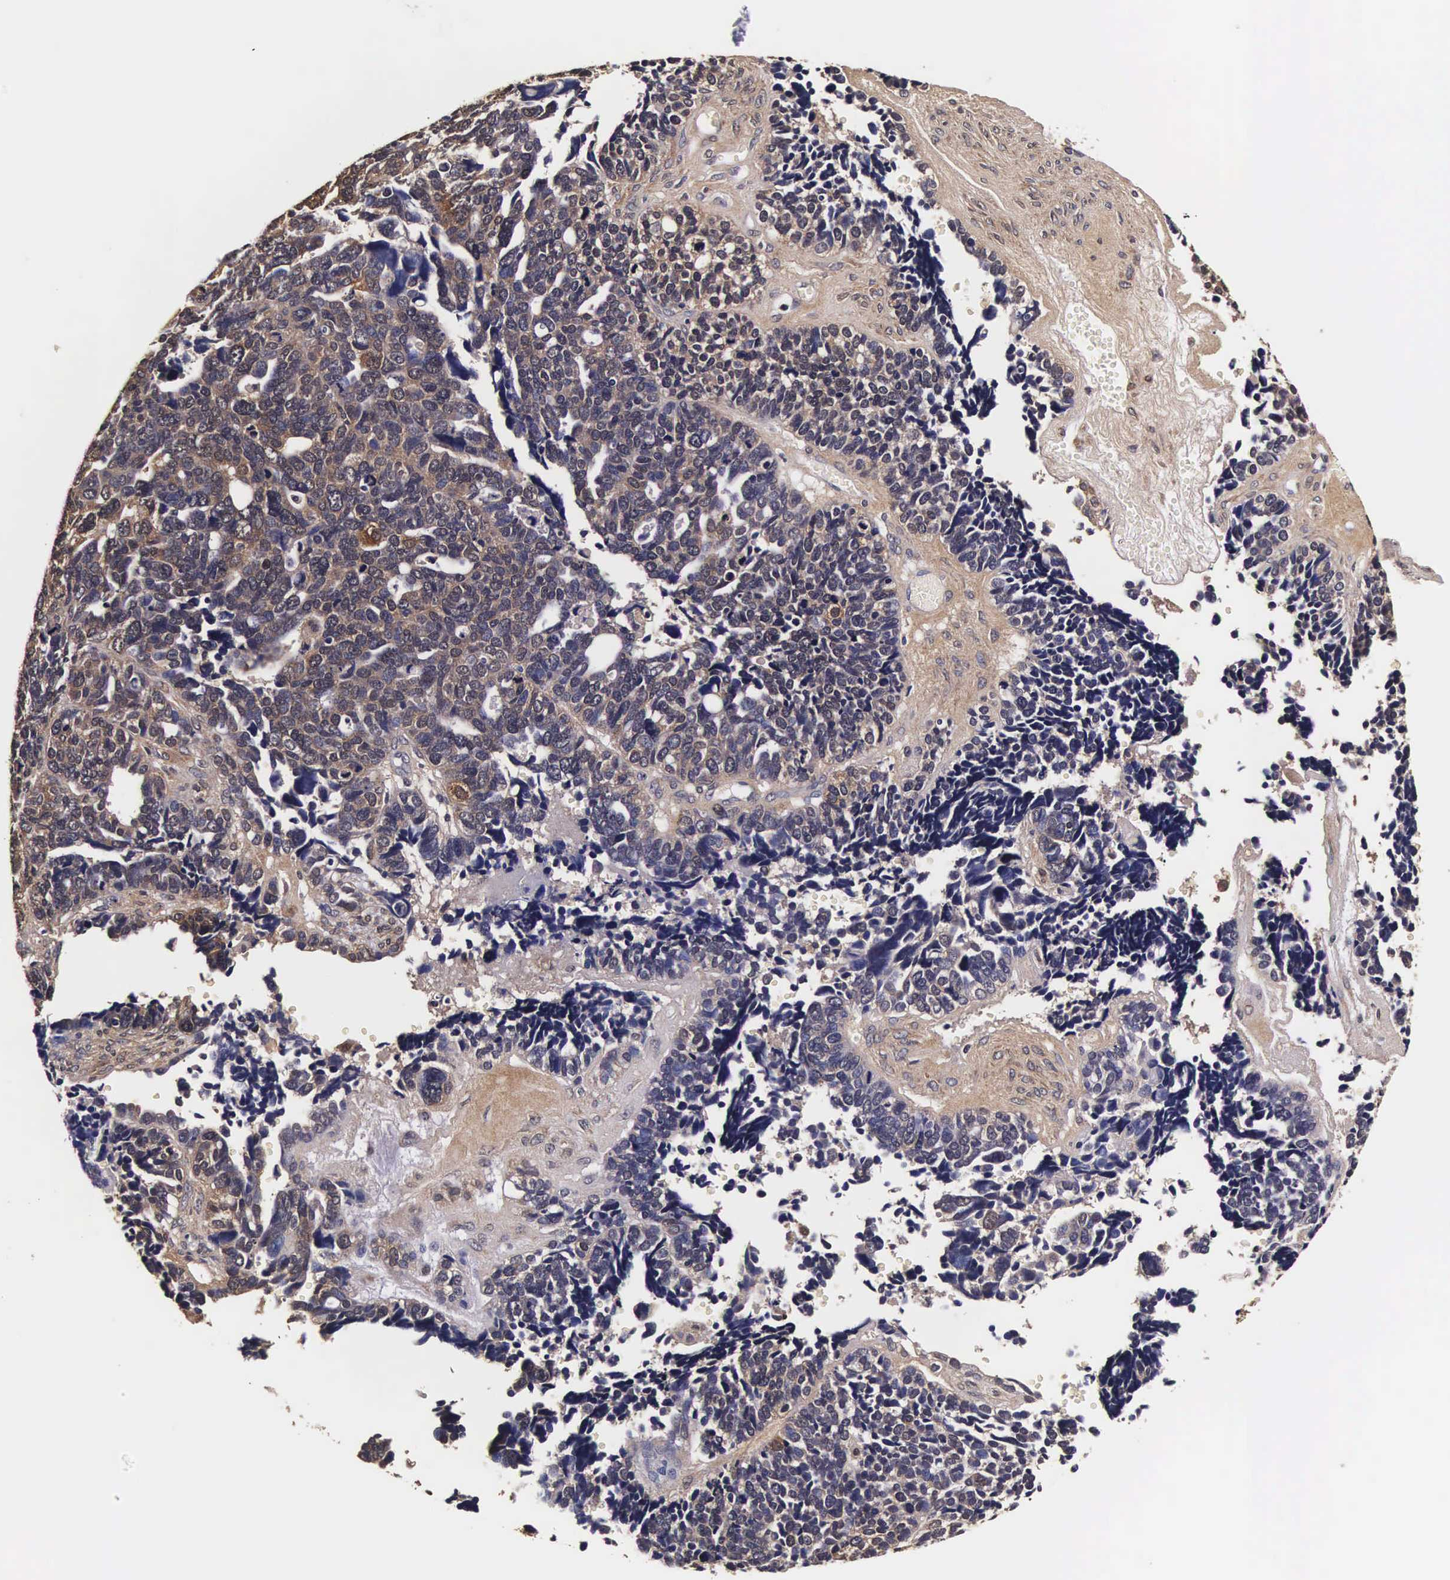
{"staining": {"intensity": "moderate", "quantity": "25%-75%", "location": "cytoplasmic/membranous,nuclear"}, "tissue": "ovarian cancer", "cell_type": "Tumor cells", "image_type": "cancer", "snomed": [{"axis": "morphology", "description": "Cystadenocarcinoma, serous, NOS"}, {"axis": "topography", "description": "Ovary"}], "caption": "Brown immunohistochemical staining in ovarian cancer shows moderate cytoplasmic/membranous and nuclear positivity in approximately 25%-75% of tumor cells. (DAB (3,3'-diaminobenzidine) IHC, brown staining for protein, blue staining for nuclei).", "gene": "TECPR2", "patient": {"sex": "female", "age": 77}}